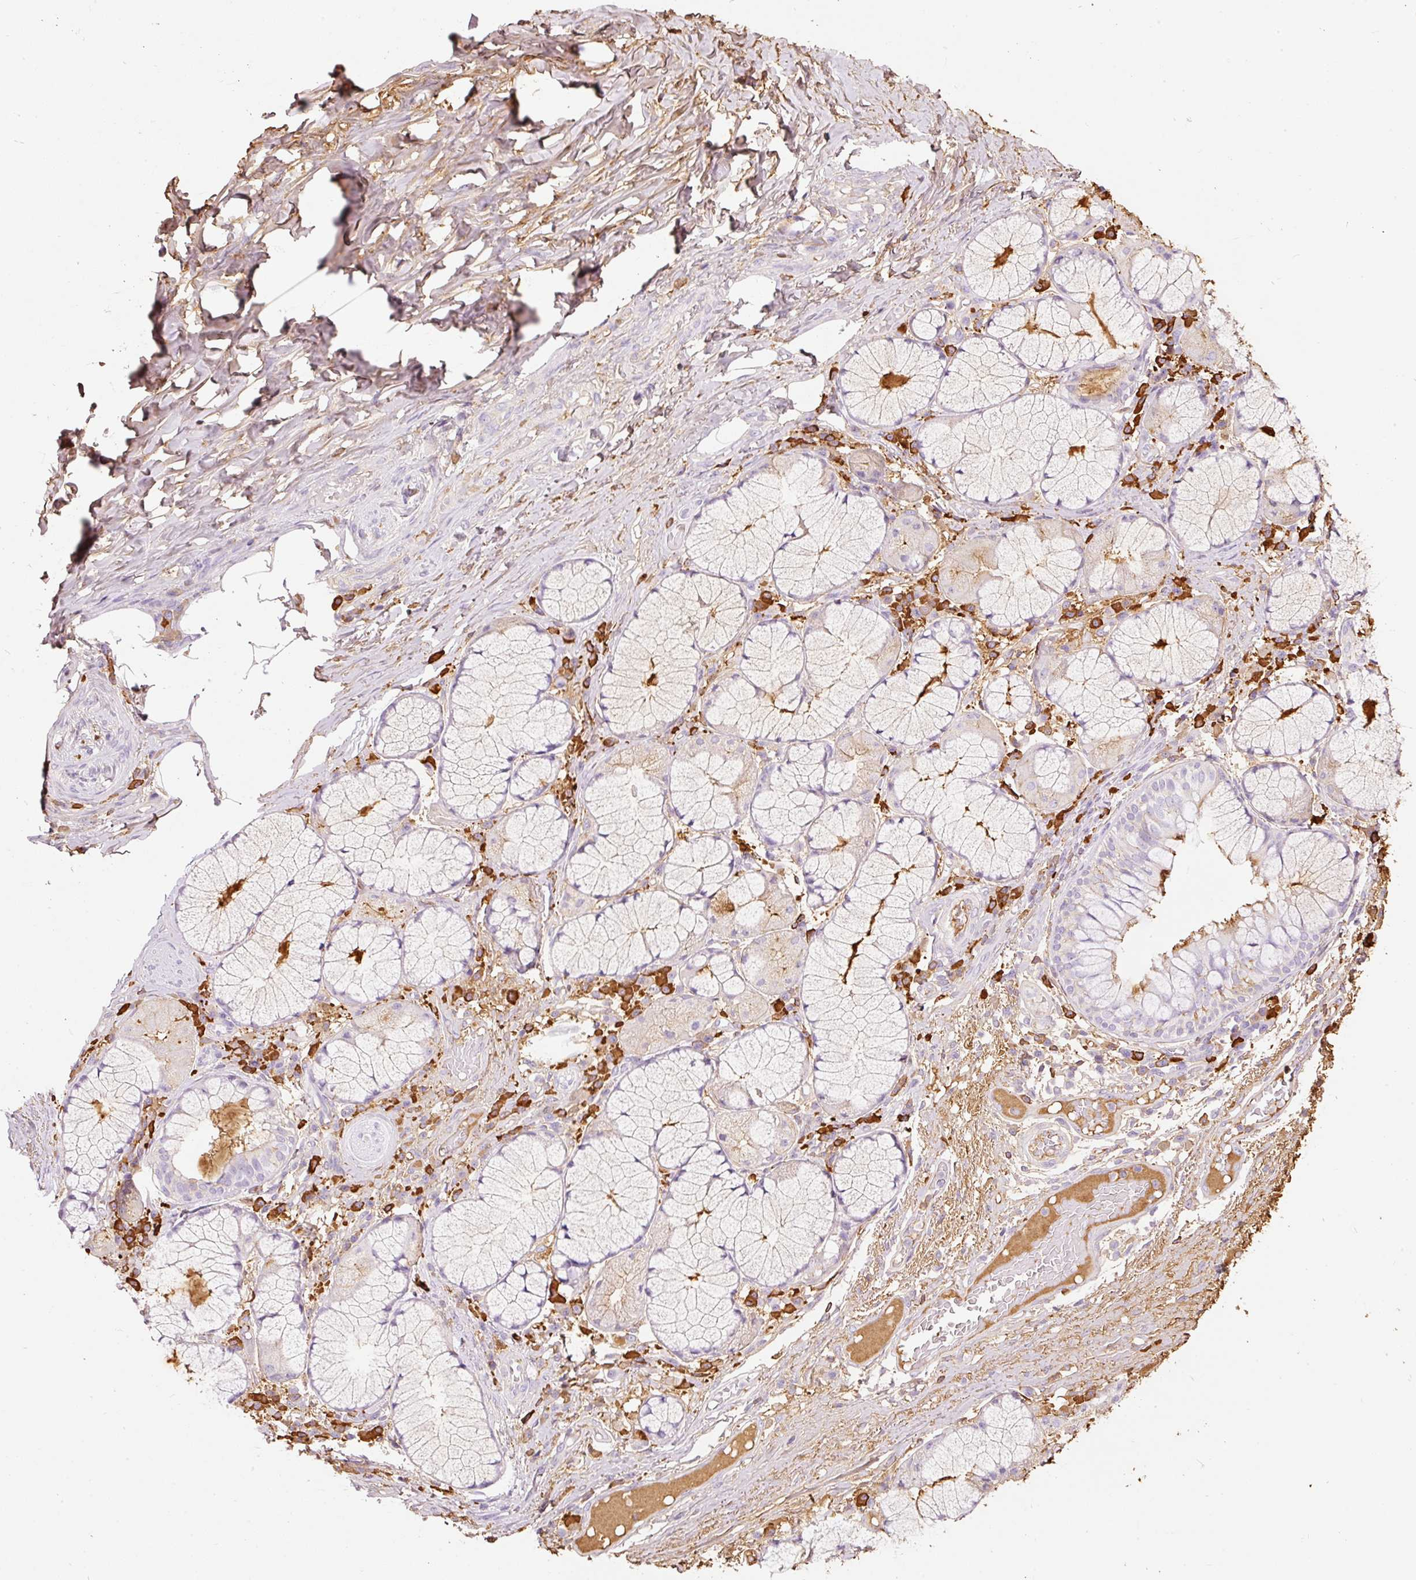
{"staining": {"intensity": "negative", "quantity": "none", "location": "none"}, "tissue": "soft tissue", "cell_type": "Fibroblasts", "image_type": "normal", "snomed": [{"axis": "morphology", "description": "Normal tissue, NOS"}, {"axis": "topography", "description": "Cartilage tissue"}, {"axis": "topography", "description": "Bronchus"}], "caption": "Fibroblasts are negative for brown protein staining in normal soft tissue. (Stains: DAB IHC with hematoxylin counter stain, Microscopy: brightfield microscopy at high magnification).", "gene": "PRPF38B", "patient": {"sex": "male", "age": 56}}